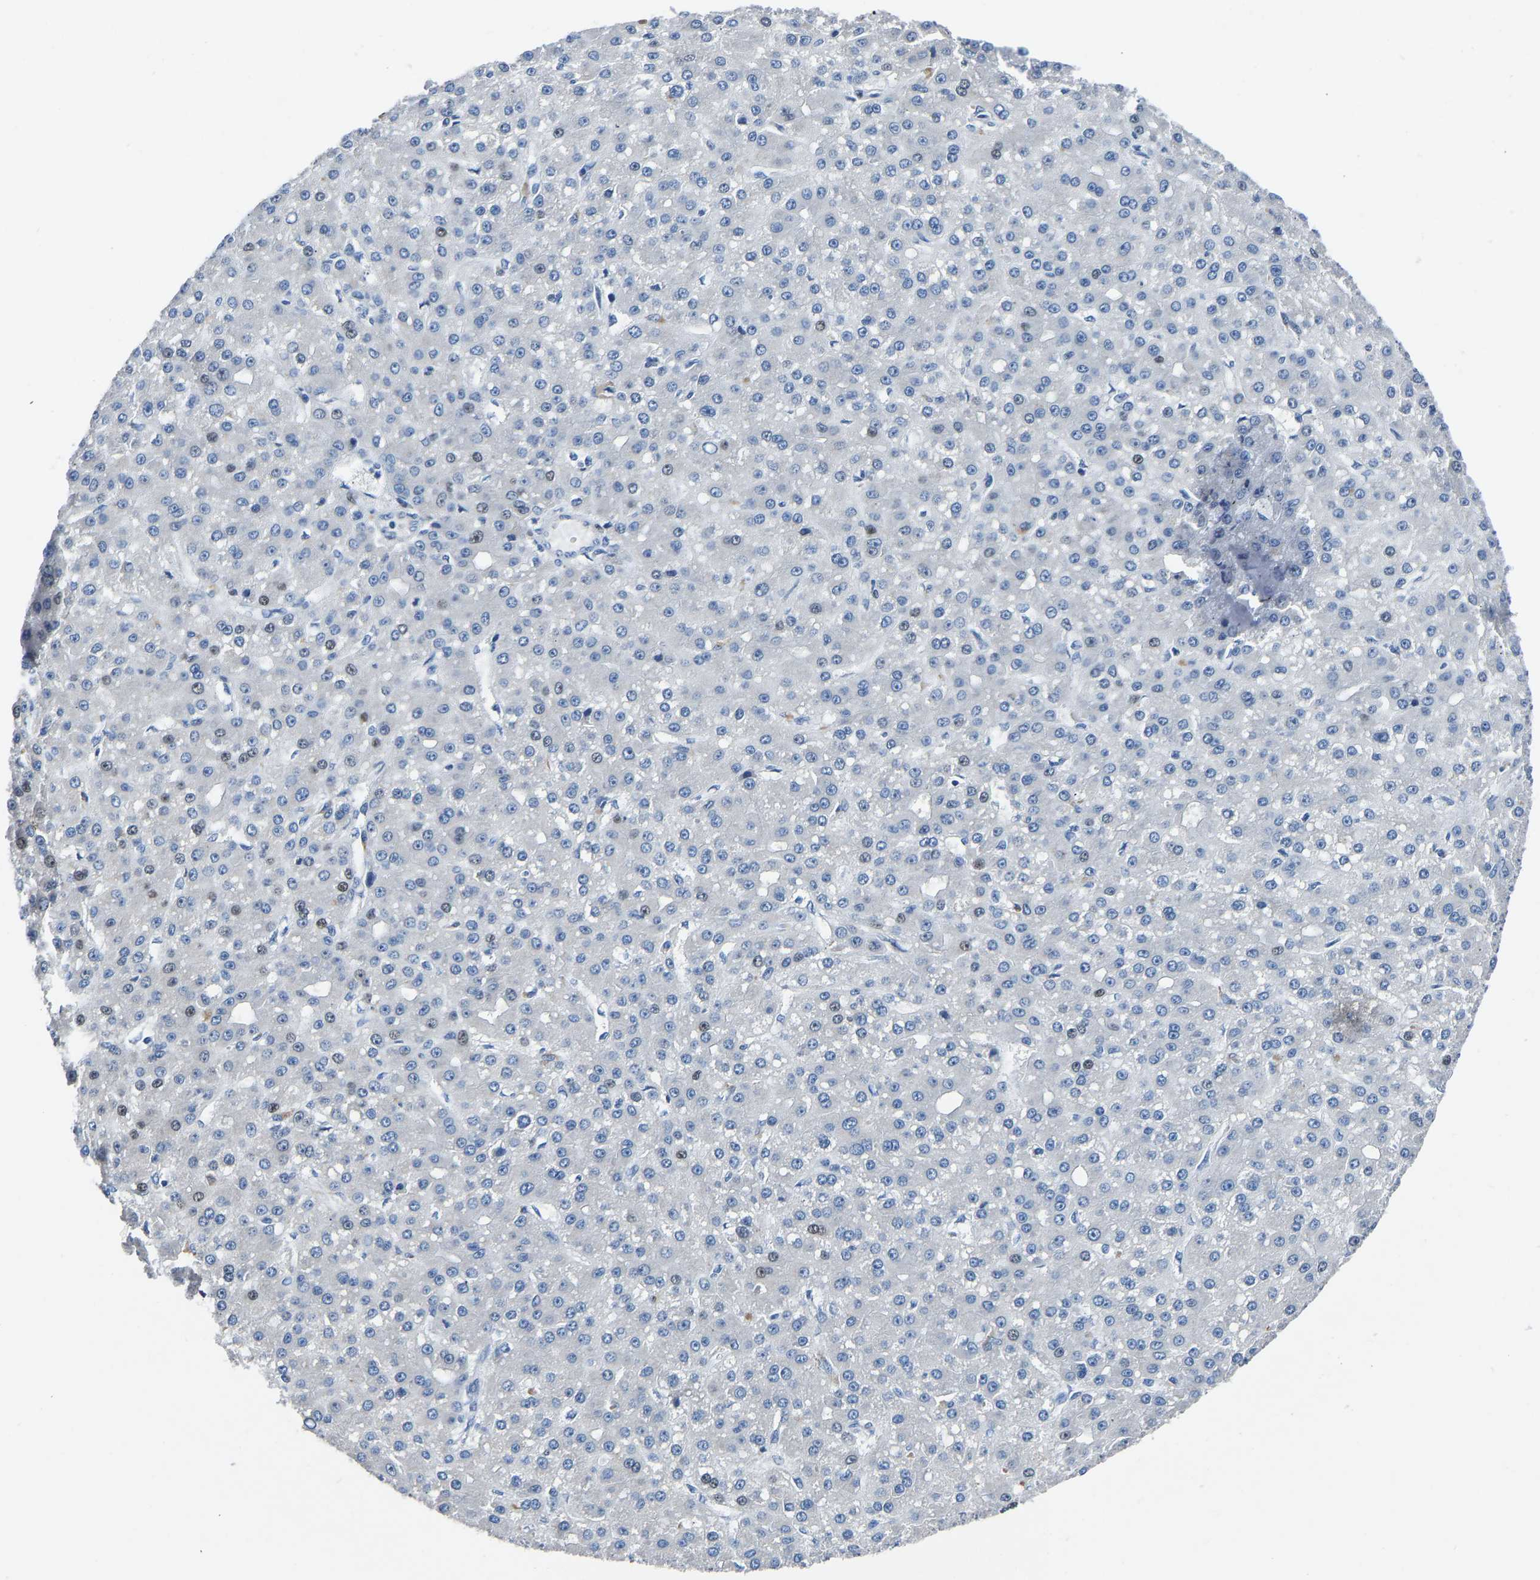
{"staining": {"intensity": "negative", "quantity": "none", "location": "none"}, "tissue": "liver cancer", "cell_type": "Tumor cells", "image_type": "cancer", "snomed": [{"axis": "morphology", "description": "Carcinoma, Hepatocellular, NOS"}, {"axis": "topography", "description": "Liver"}], "caption": "Immunohistochemical staining of liver cancer exhibits no significant positivity in tumor cells.", "gene": "EGR1", "patient": {"sex": "male", "age": 67}}